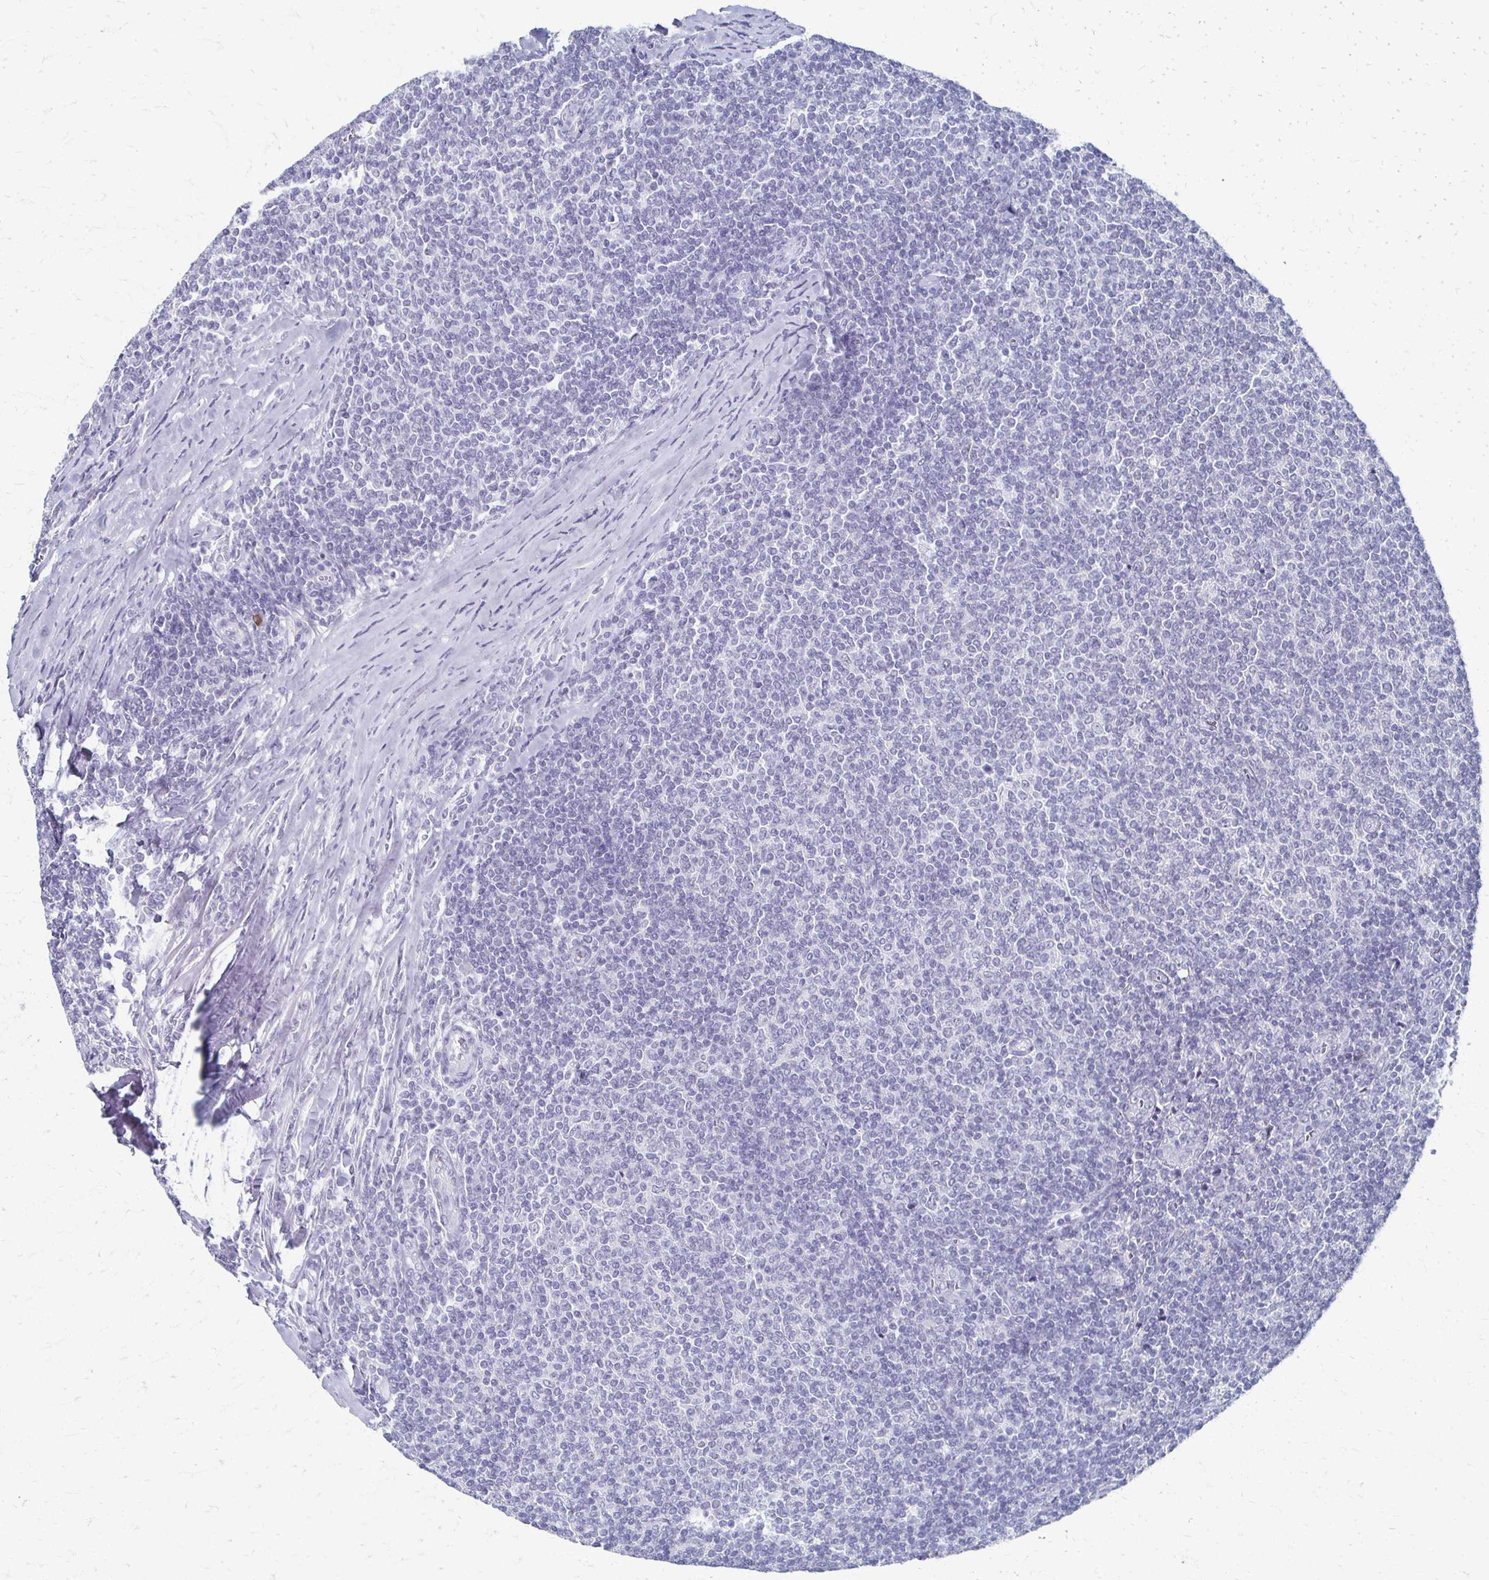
{"staining": {"intensity": "negative", "quantity": "none", "location": "none"}, "tissue": "lymphoma", "cell_type": "Tumor cells", "image_type": "cancer", "snomed": [{"axis": "morphology", "description": "Malignant lymphoma, non-Hodgkin's type, Low grade"}, {"axis": "topography", "description": "Lymph node"}], "caption": "Tumor cells are negative for brown protein staining in malignant lymphoma, non-Hodgkin's type (low-grade). Nuclei are stained in blue.", "gene": "CXCR2", "patient": {"sex": "male", "age": 52}}